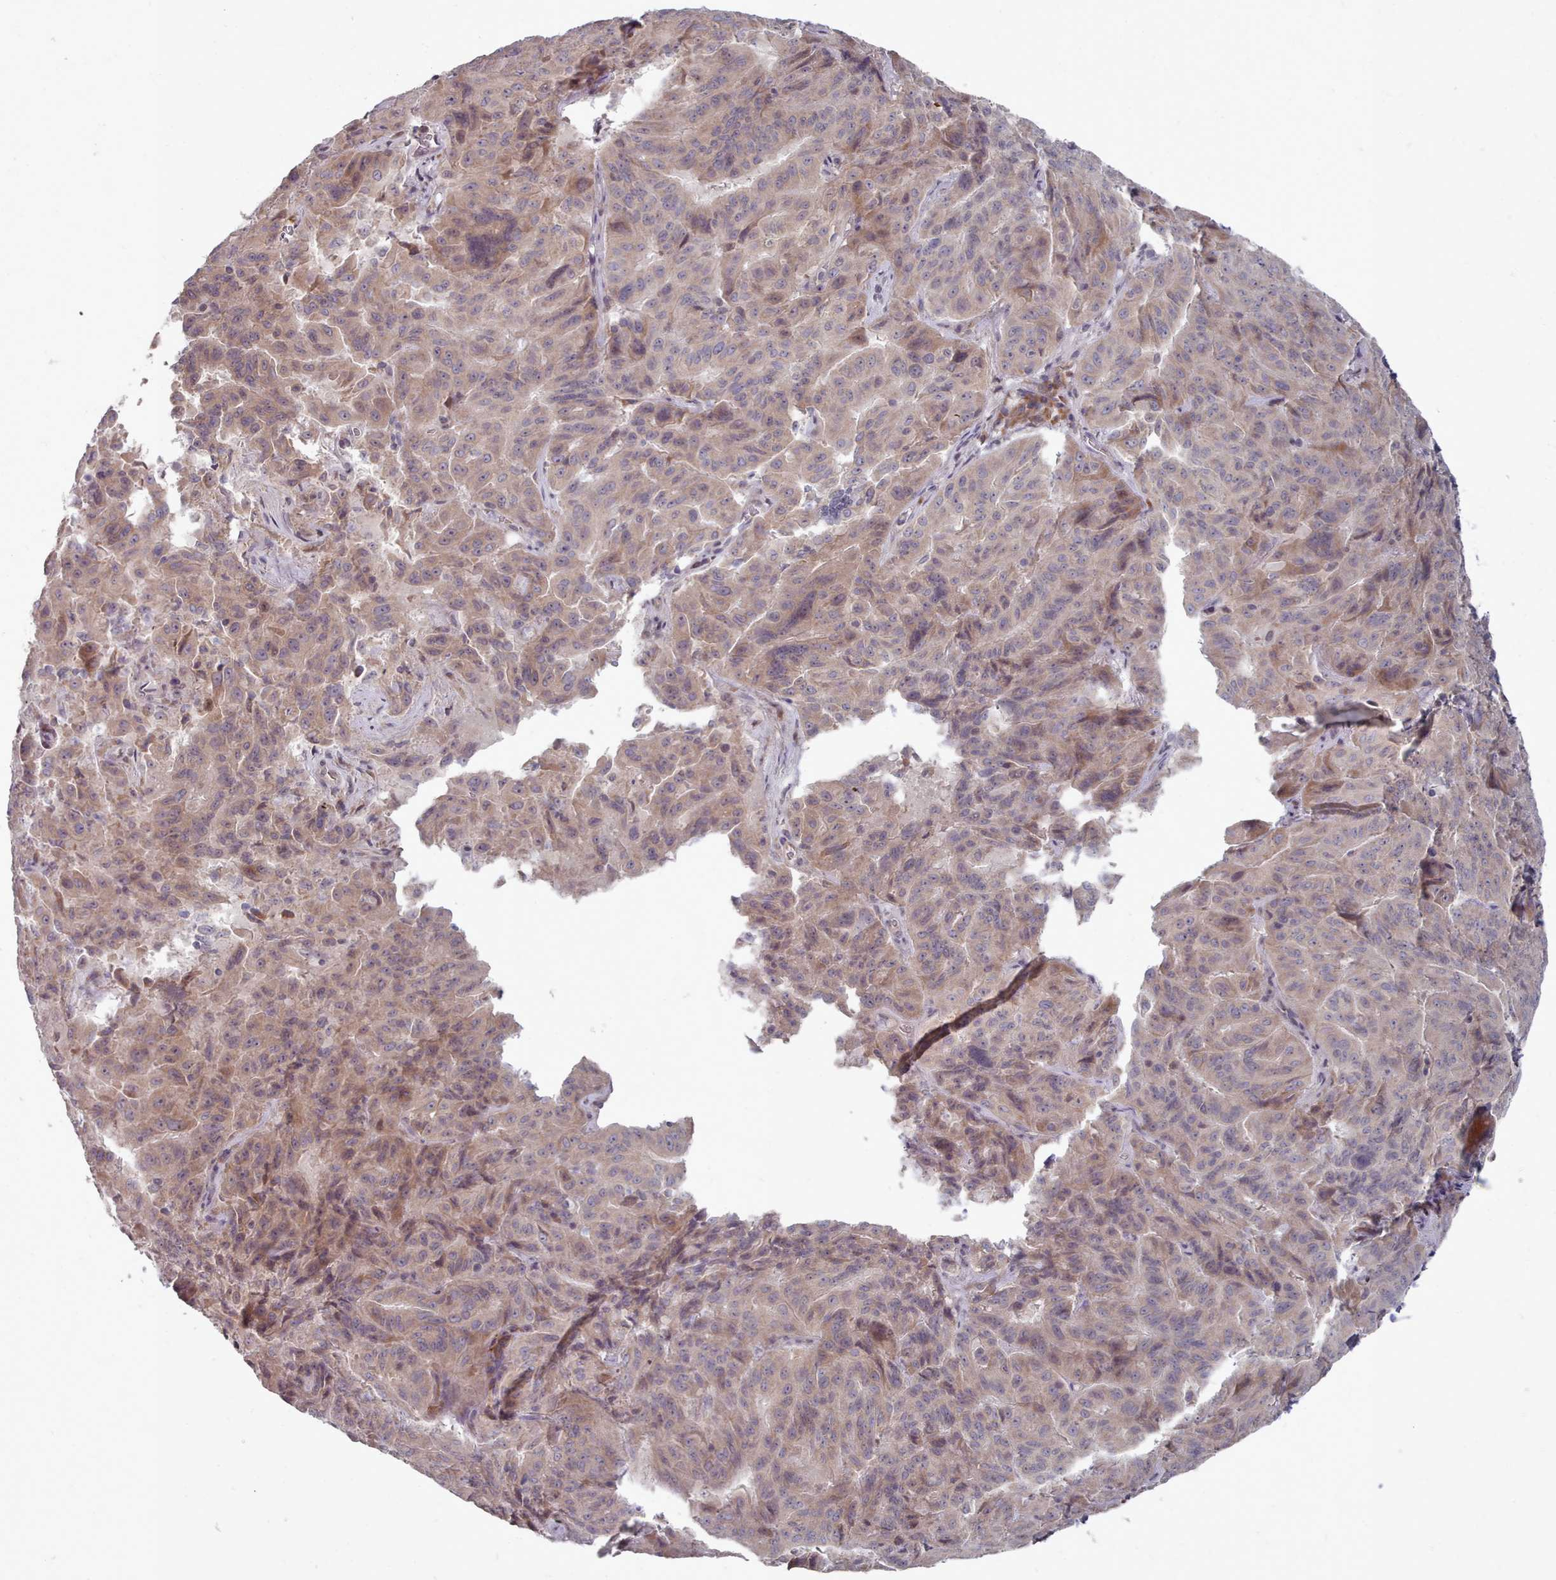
{"staining": {"intensity": "weak", "quantity": ">75%", "location": "cytoplasmic/membranous"}, "tissue": "pancreatic cancer", "cell_type": "Tumor cells", "image_type": "cancer", "snomed": [{"axis": "morphology", "description": "Adenocarcinoma, NOS"}, {"axis": "topography", "description": "Pancreas"}], "caption": "Immunohistochemical staining of human pancreatic adenocarcinoma displays weak cytoplasmic/membranous protein positivity in about >75% of tumor cells.", "gene": "ACKR3", "patient": {"sex": "male", "age": 63}}